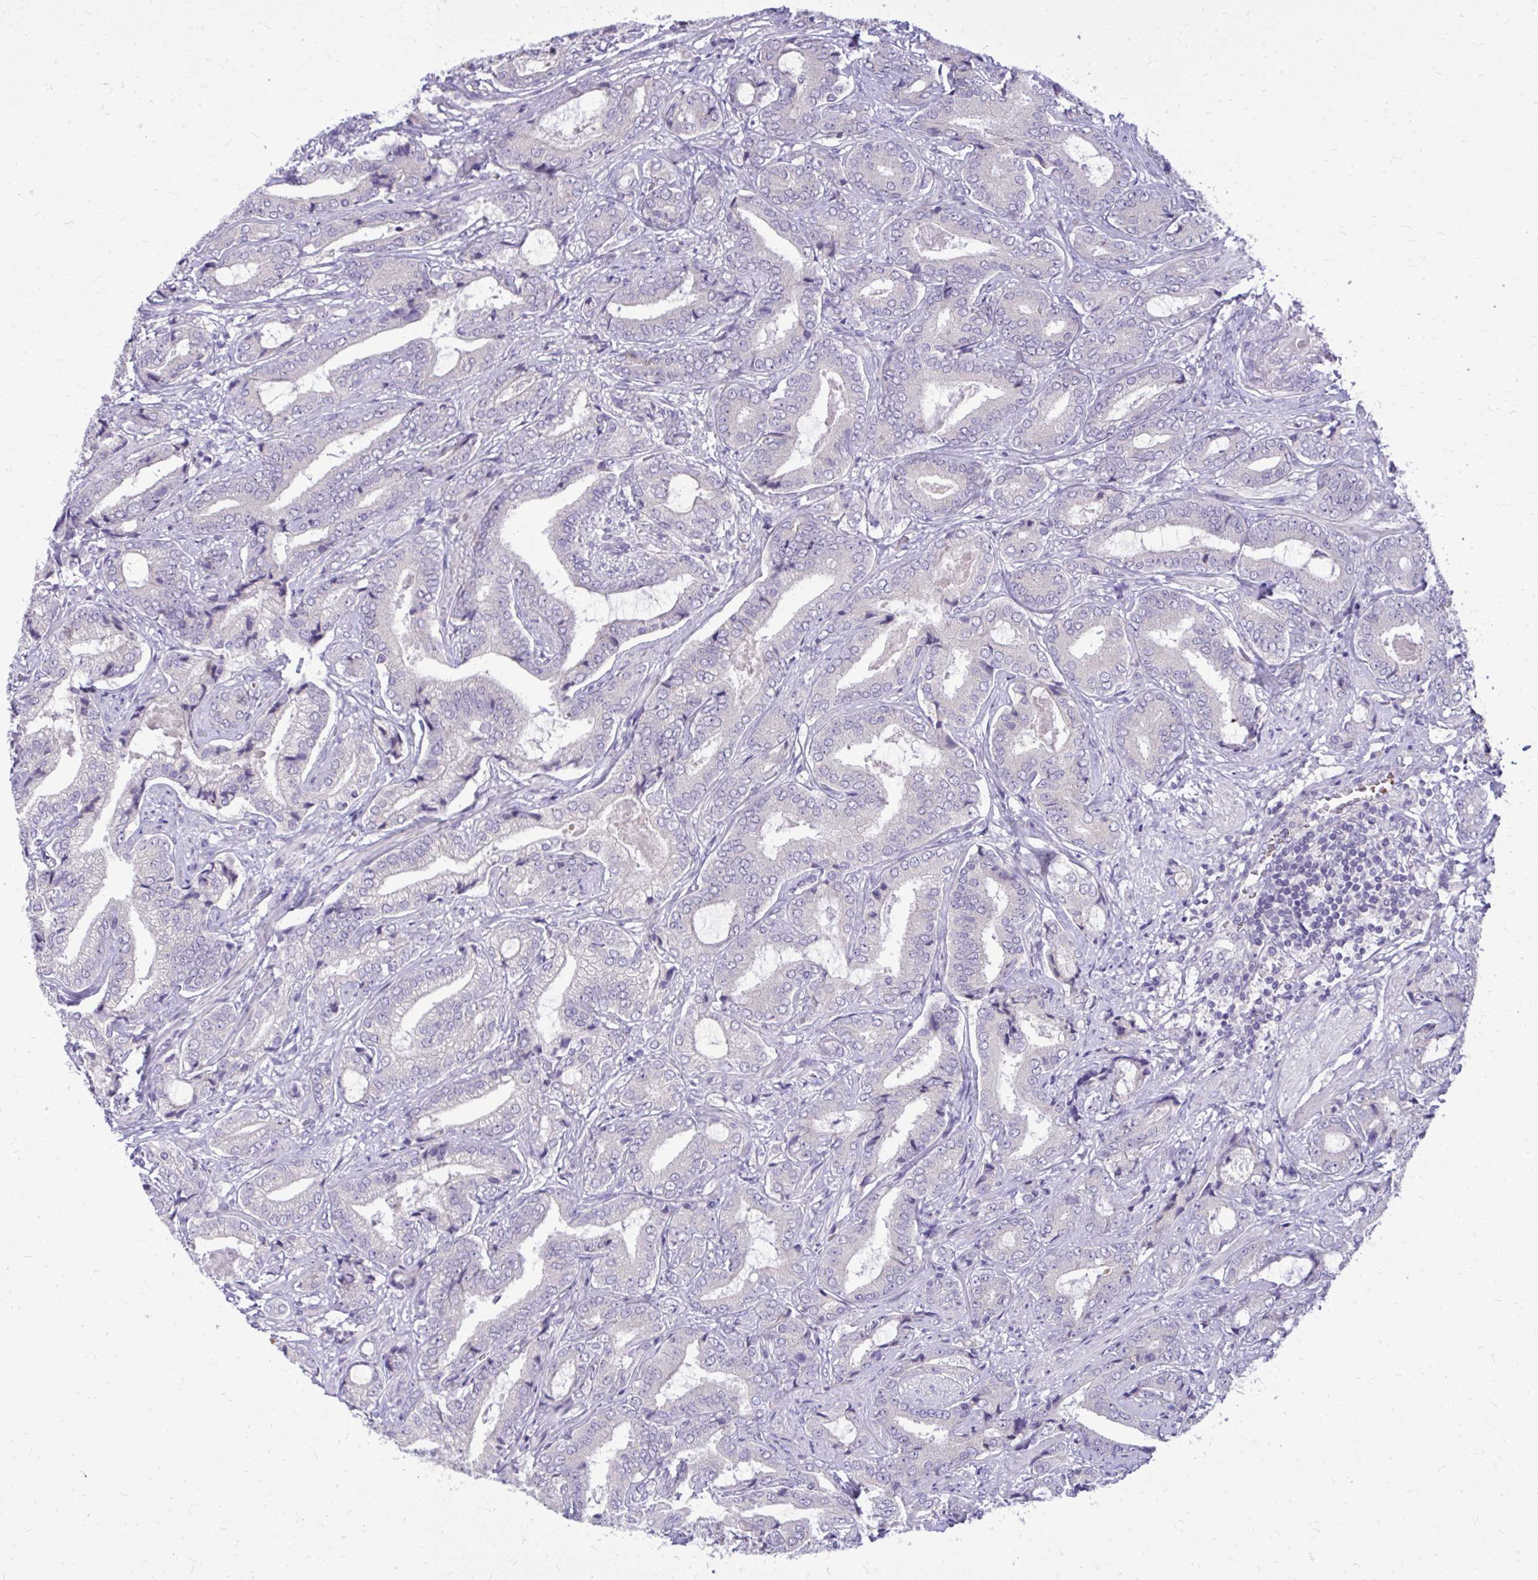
{"staining": {"intensity": "negative", "quantity": "none", "location": "none"}, "tissue": "prostate cancer", "cell_type": "Tumor cells", "image_type": "cancer", "snomed": [{"axis": "morphology", "description": "Adenocarcinoma, High grade"}, {"axis": "topography", "description": "Prostate"}], "caption": "An IHC image of prostate cancer (high-grade adenocarcinoma) is shown. There is no staining in tumor cells of prostate cancer (high-grade adenocarcinoma).", "gene": "DPY19L1", "patient": {"sex": "male", "age": 62}}